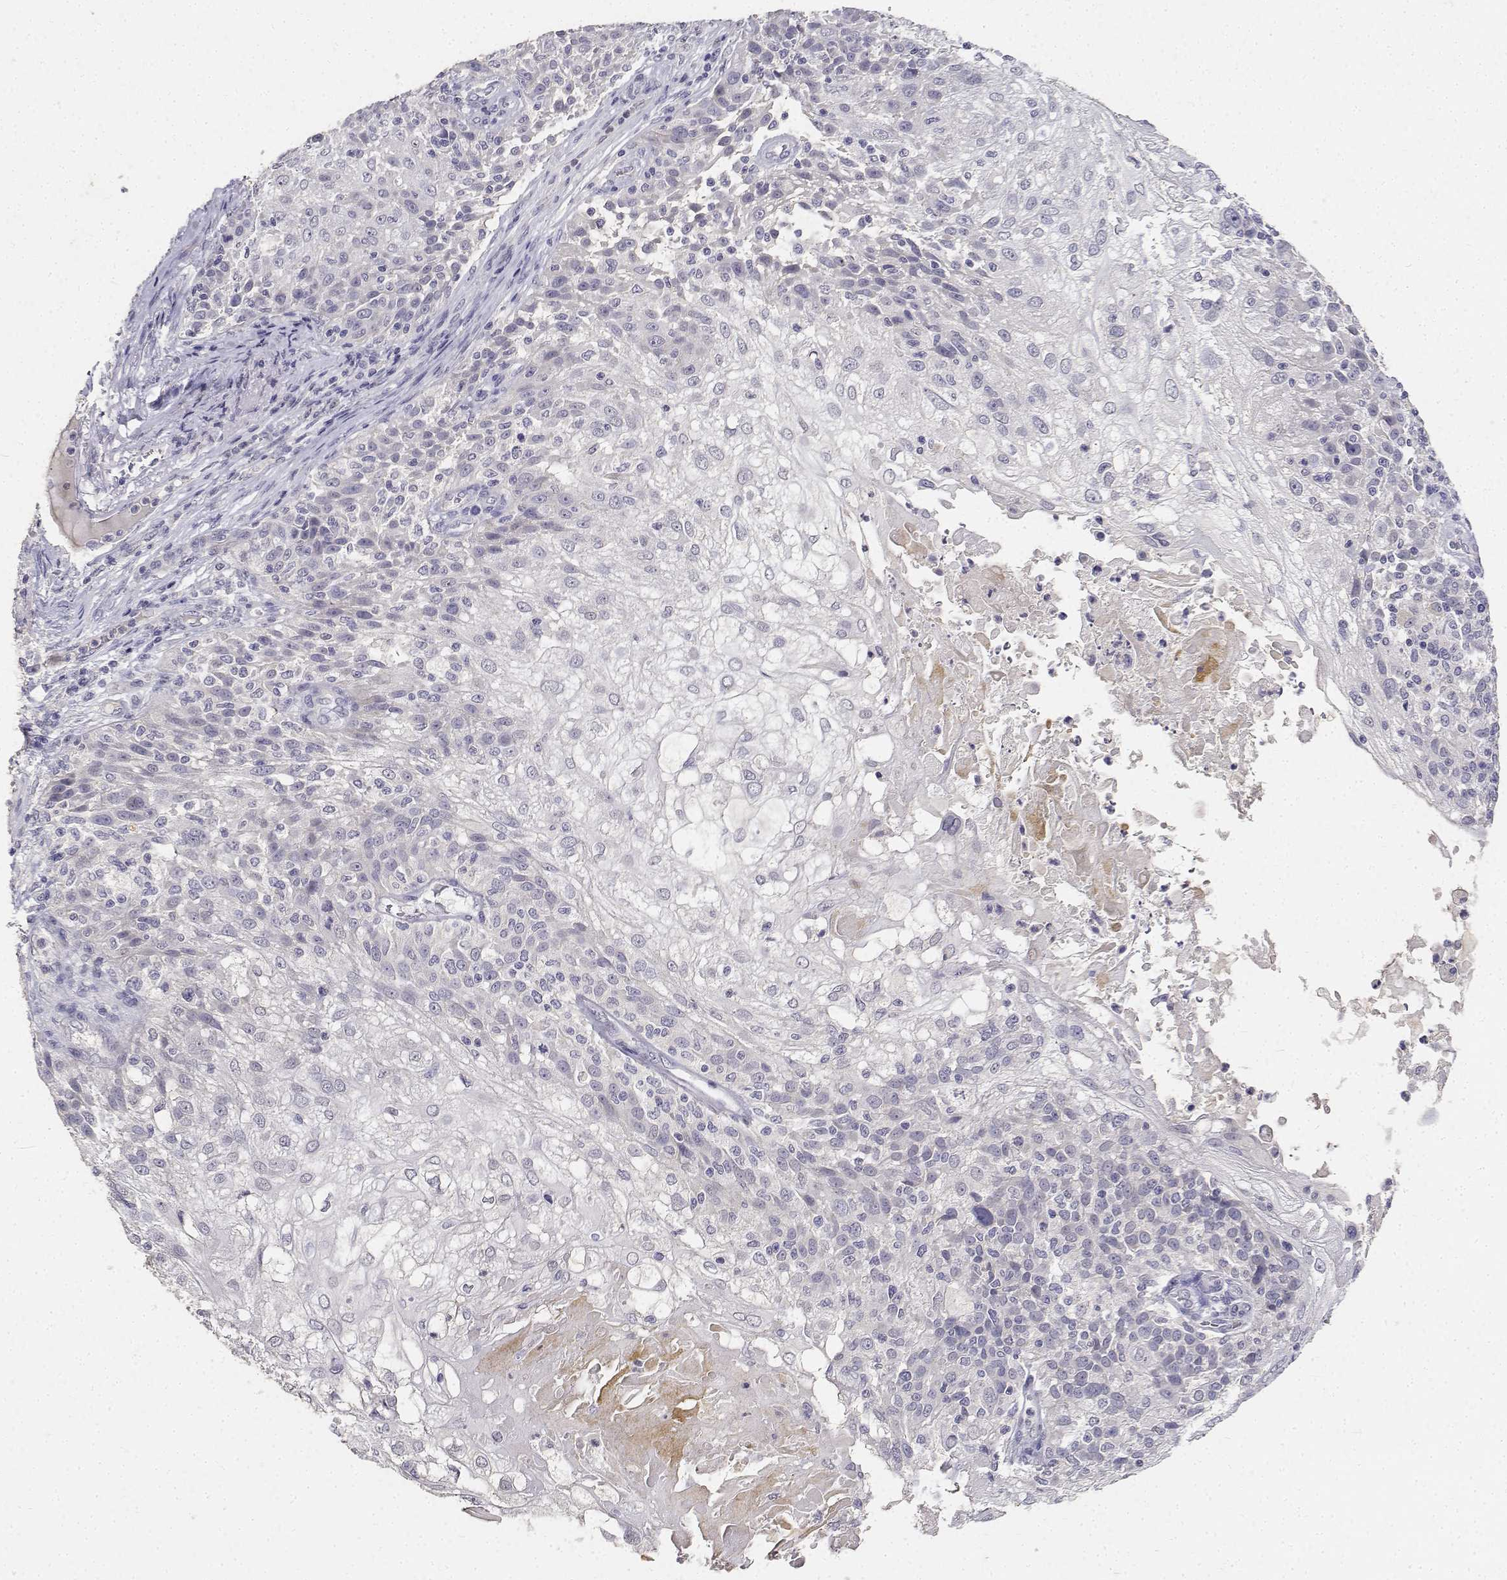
{"staining": {"intensity": "negative", "quantity": "none", "location": "none"}, "tissue": "skin cancer", "cell_type": "Tumor cells", "image_type": "cancer", "snomed": [{"axis": "morphology", "description": "Normal tissue, NOS"}, {"axis": "morphology", "description": "Squamous cell carcinoma, NOS"}, {"axis": "topography", "description": "Skin"}], "caption": "Immunohistochemical staining of human skin squamous cell carcinoma reveals no significant expression in tumor cells.", "gene": "PAEP", "patient": {"sex": "female", "age": 83}}